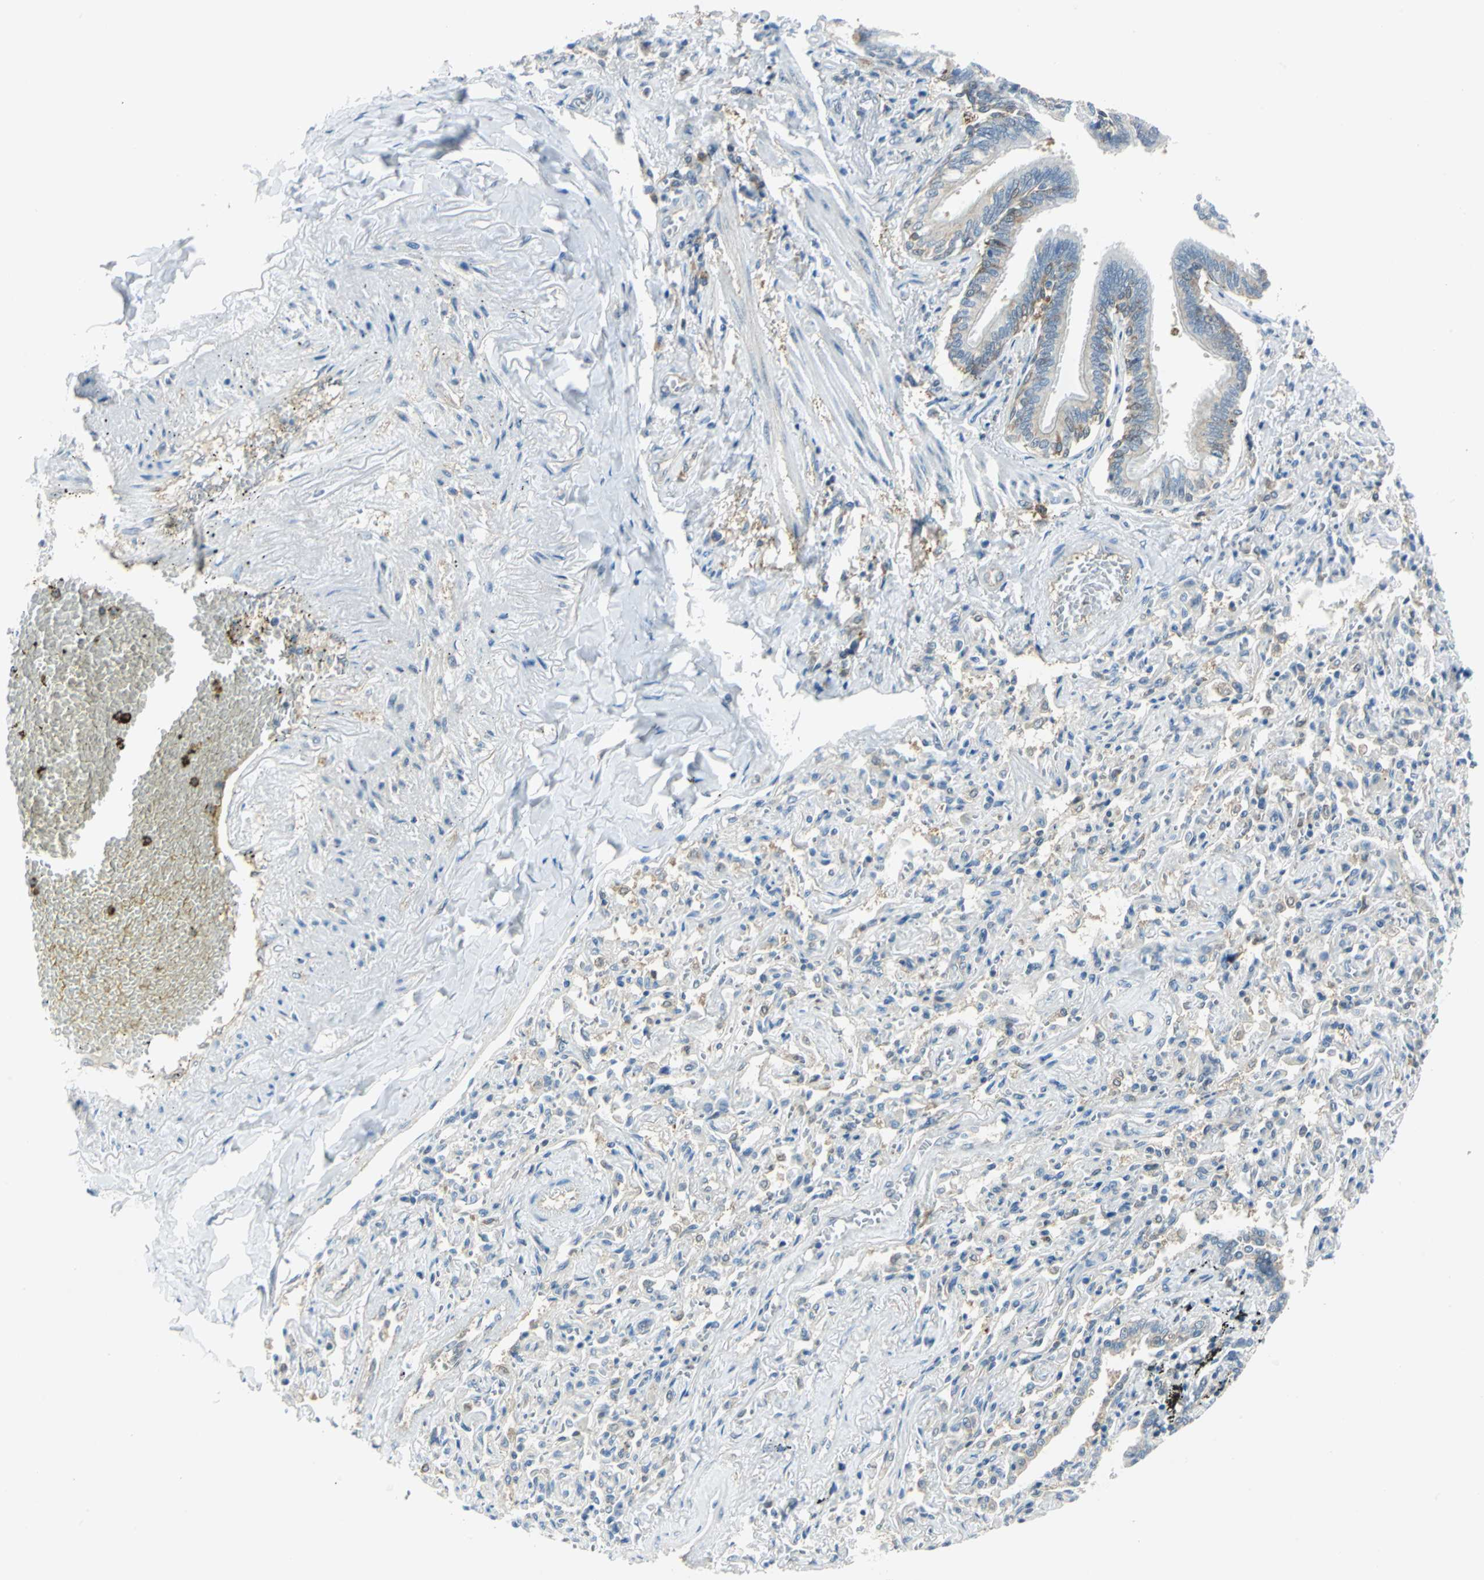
{"staining": {"intensity": "moderate", "quantity": "<25%", "location": "cytoplasmic/membranous"}, "tissue": "bronchus", "cell_type": "Respiratory epithelial cells", "image_type": "normal", "snomed": [{"axis": "morphology", "description": "Normal tissue, NOS"}, {"axis": "topography", "description": "Lung"}], "caption": "High-magnification brightfield microscopy of unremarkable bronchus stained with DAB (brown) and counterstained with hematoxylin (blue). respiratory epithelial cells exhibit moderate cytoplasmic/membranous expression is seen in approximately<25% of cells.", "gene": "ALDOA", "patient": {"sex": "male", "age": 64}}